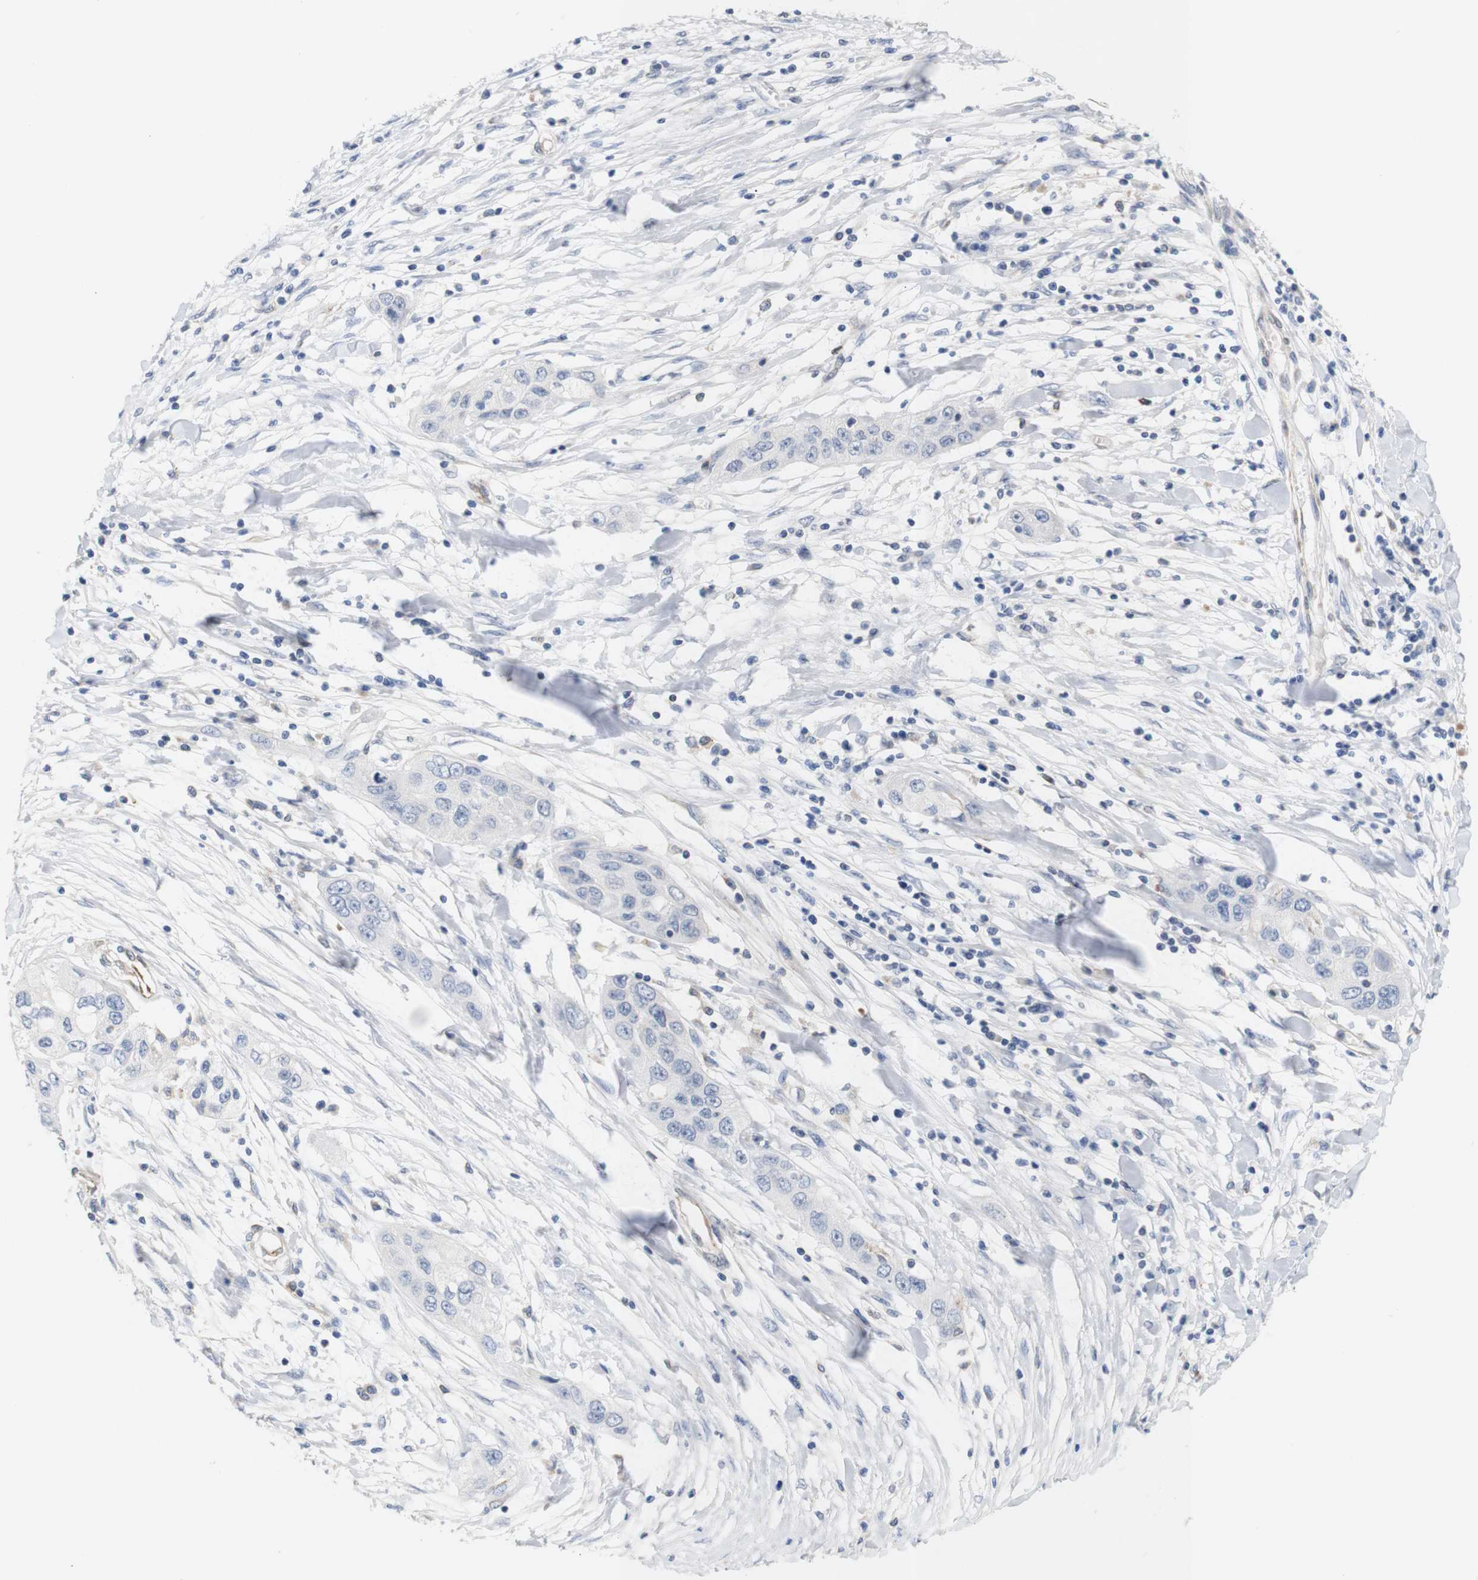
{"staining": {"intensity": "negative", "quantity": "none", "location": "none"}, "tissue": "pancreatic cancer", "cell_type": "Tumor cells", "image_type": "cancer", "snomed": [{"axis": "morphology", "description": "Adenocarcinoma, NOS"}, {"axis": "topography", "description": "Pancreas"}], "caption": "Immunohistochemical staining of pancreatic cancer (adenocarcinoma) displays no significant staining in tumor cells.", "gene": "ITPR1", "patient": {"sex": "female", "age": 70}}